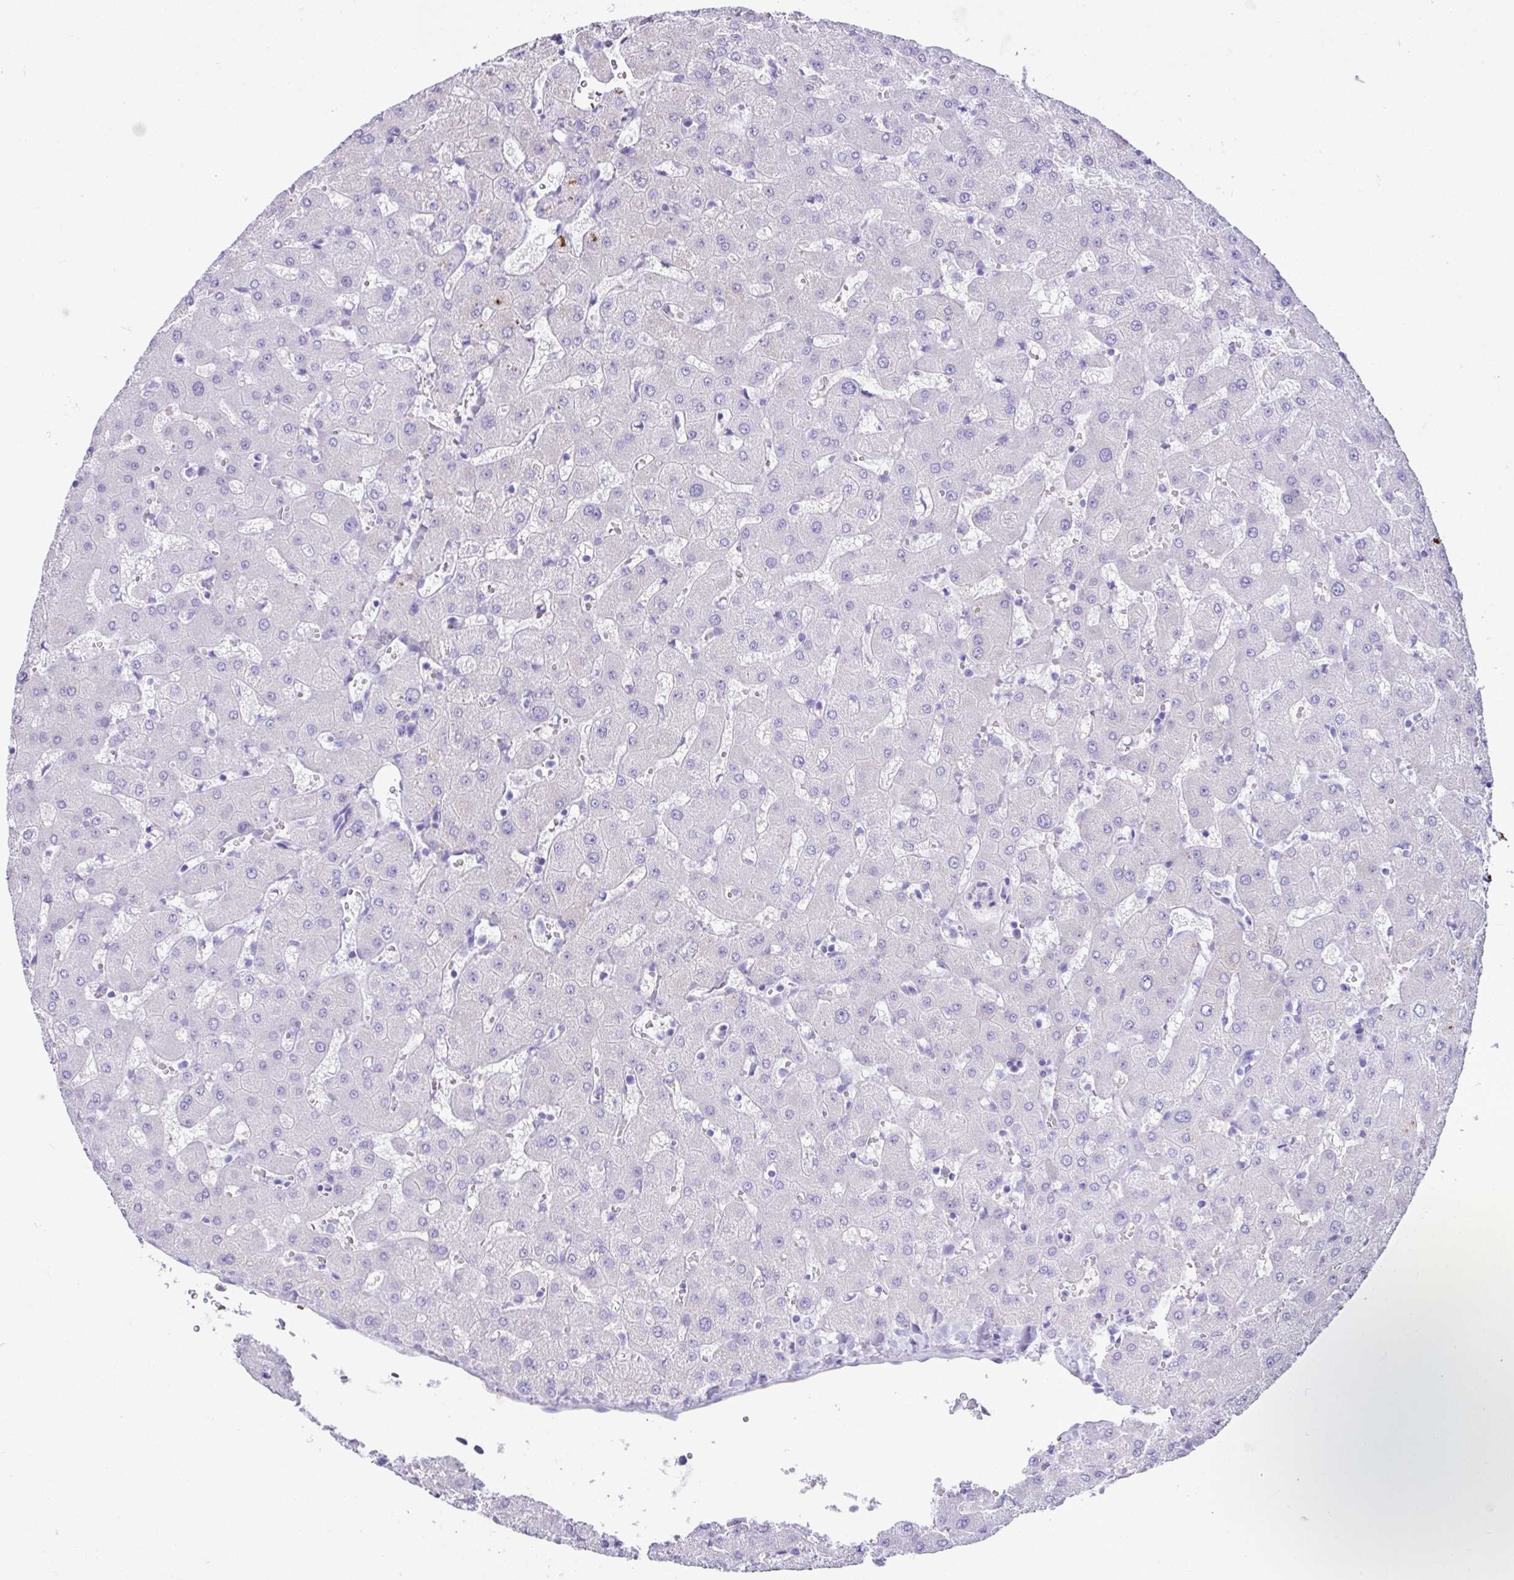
{"staining": {"intensity": "negative", "quantity": "none", "location": "none"}, "tissue": "liver", "cell_type": "Cholangiocytes", "image_type": "normal", "snomed": [{"axis": "morphology", "description": "Normal tissue, NOS"}, {"axis": "topography", "description": "Liver"}], "caption": "This is a image of immunohistochemistry staining of unremarkable liver, which shows no expression in cholangiocytes.", "gene": "LGALS4", "patient": {"sex": "female", "age": 63}}